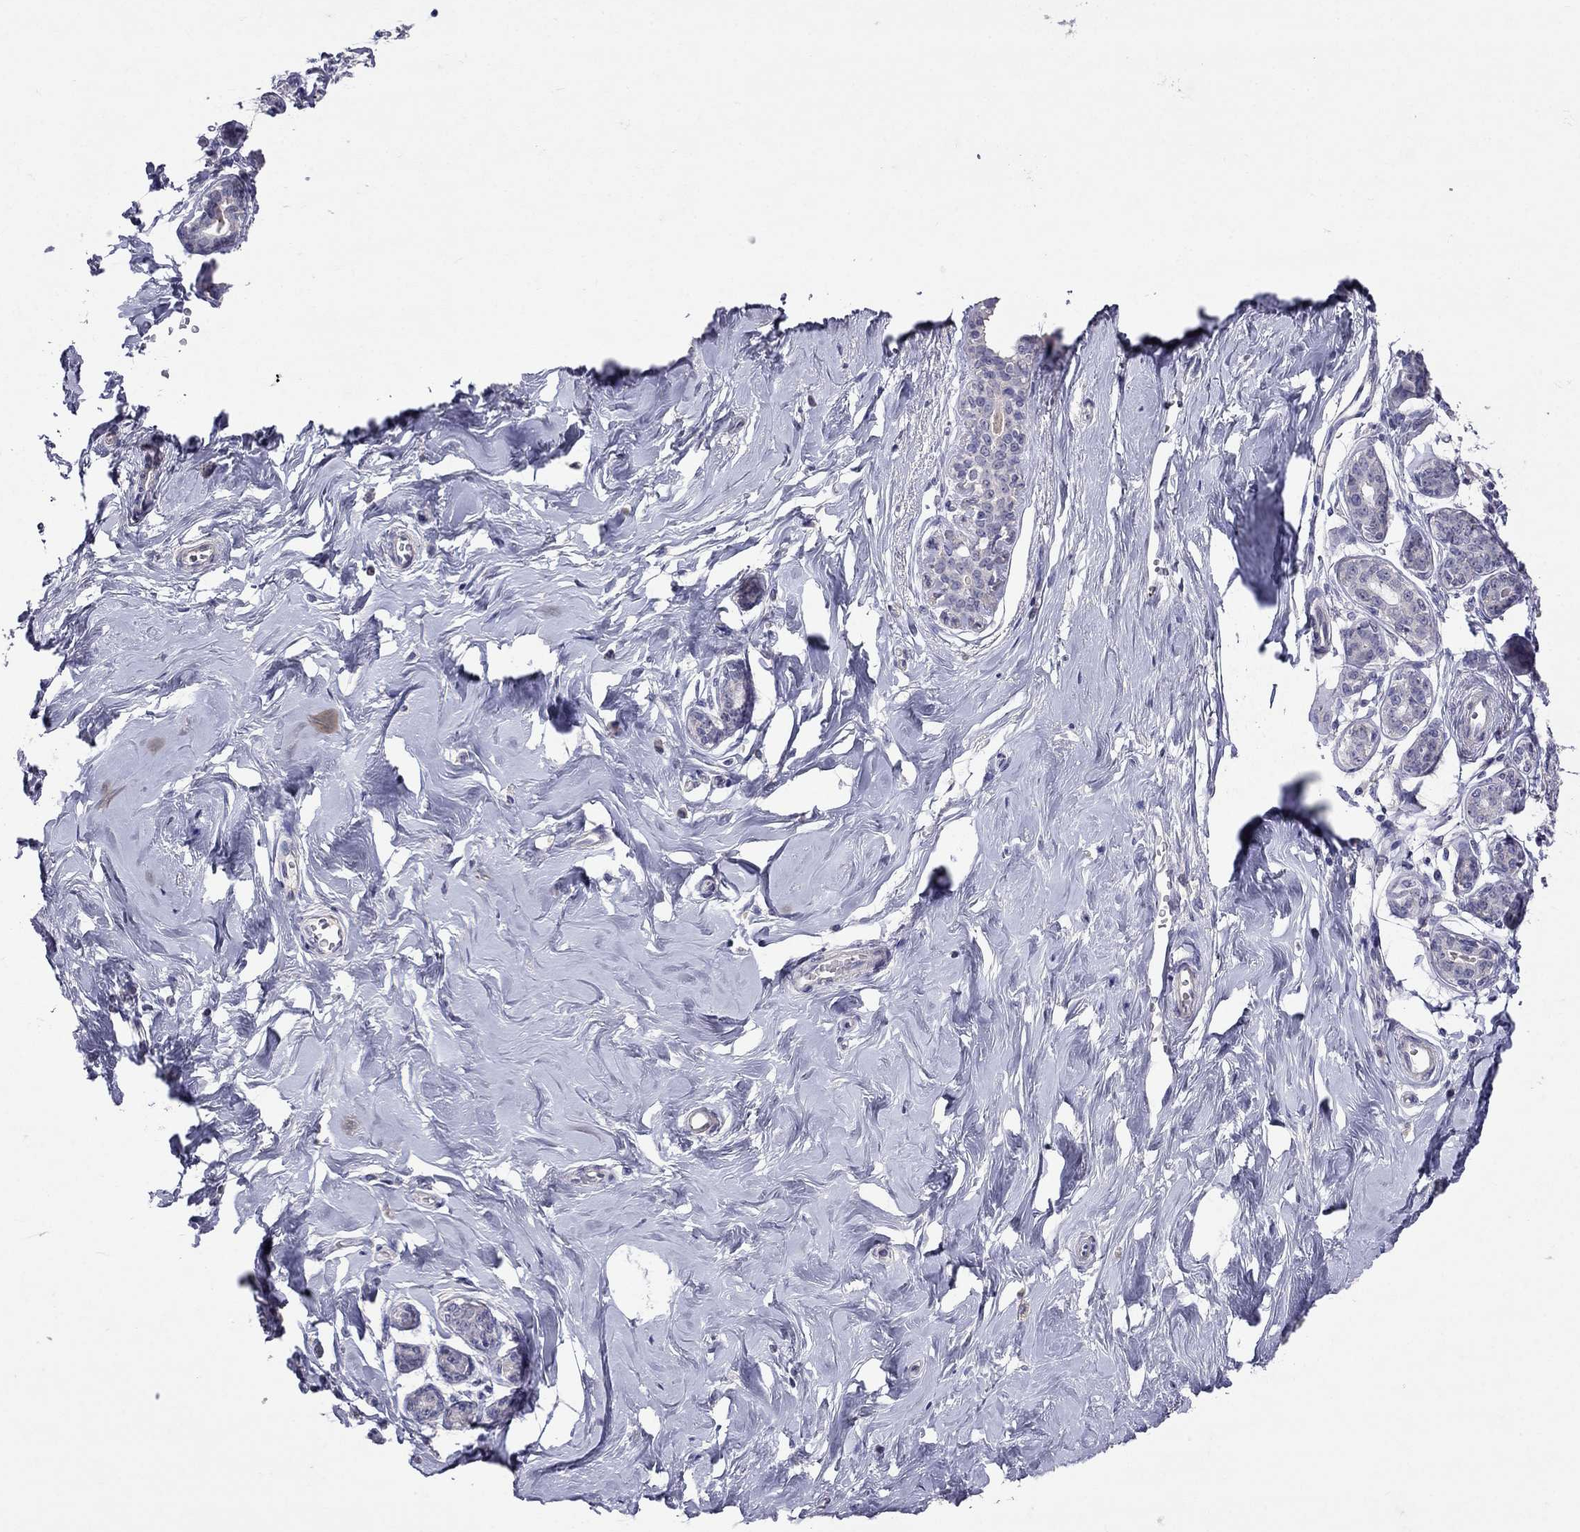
{"staining": {"intensity": "negative", "quantity": "none", "location": "none"}, "tissue": "breast", "cell_type": "Adipocytes", "image_type": "normal", "snomed": [{"axis": "morphology", "description": "Normal tissue, NOS"}, {"axis": "topography", "description": "Skin"}, {"axis": "topography", "description": "Breast"}], "caption": "This is an immunohistochemistry (IHC) photomicrograph of normal human breast. There is no staining in adipocytes.", "gene": "FST", "patient": {"sex": "female", "age": 43}}